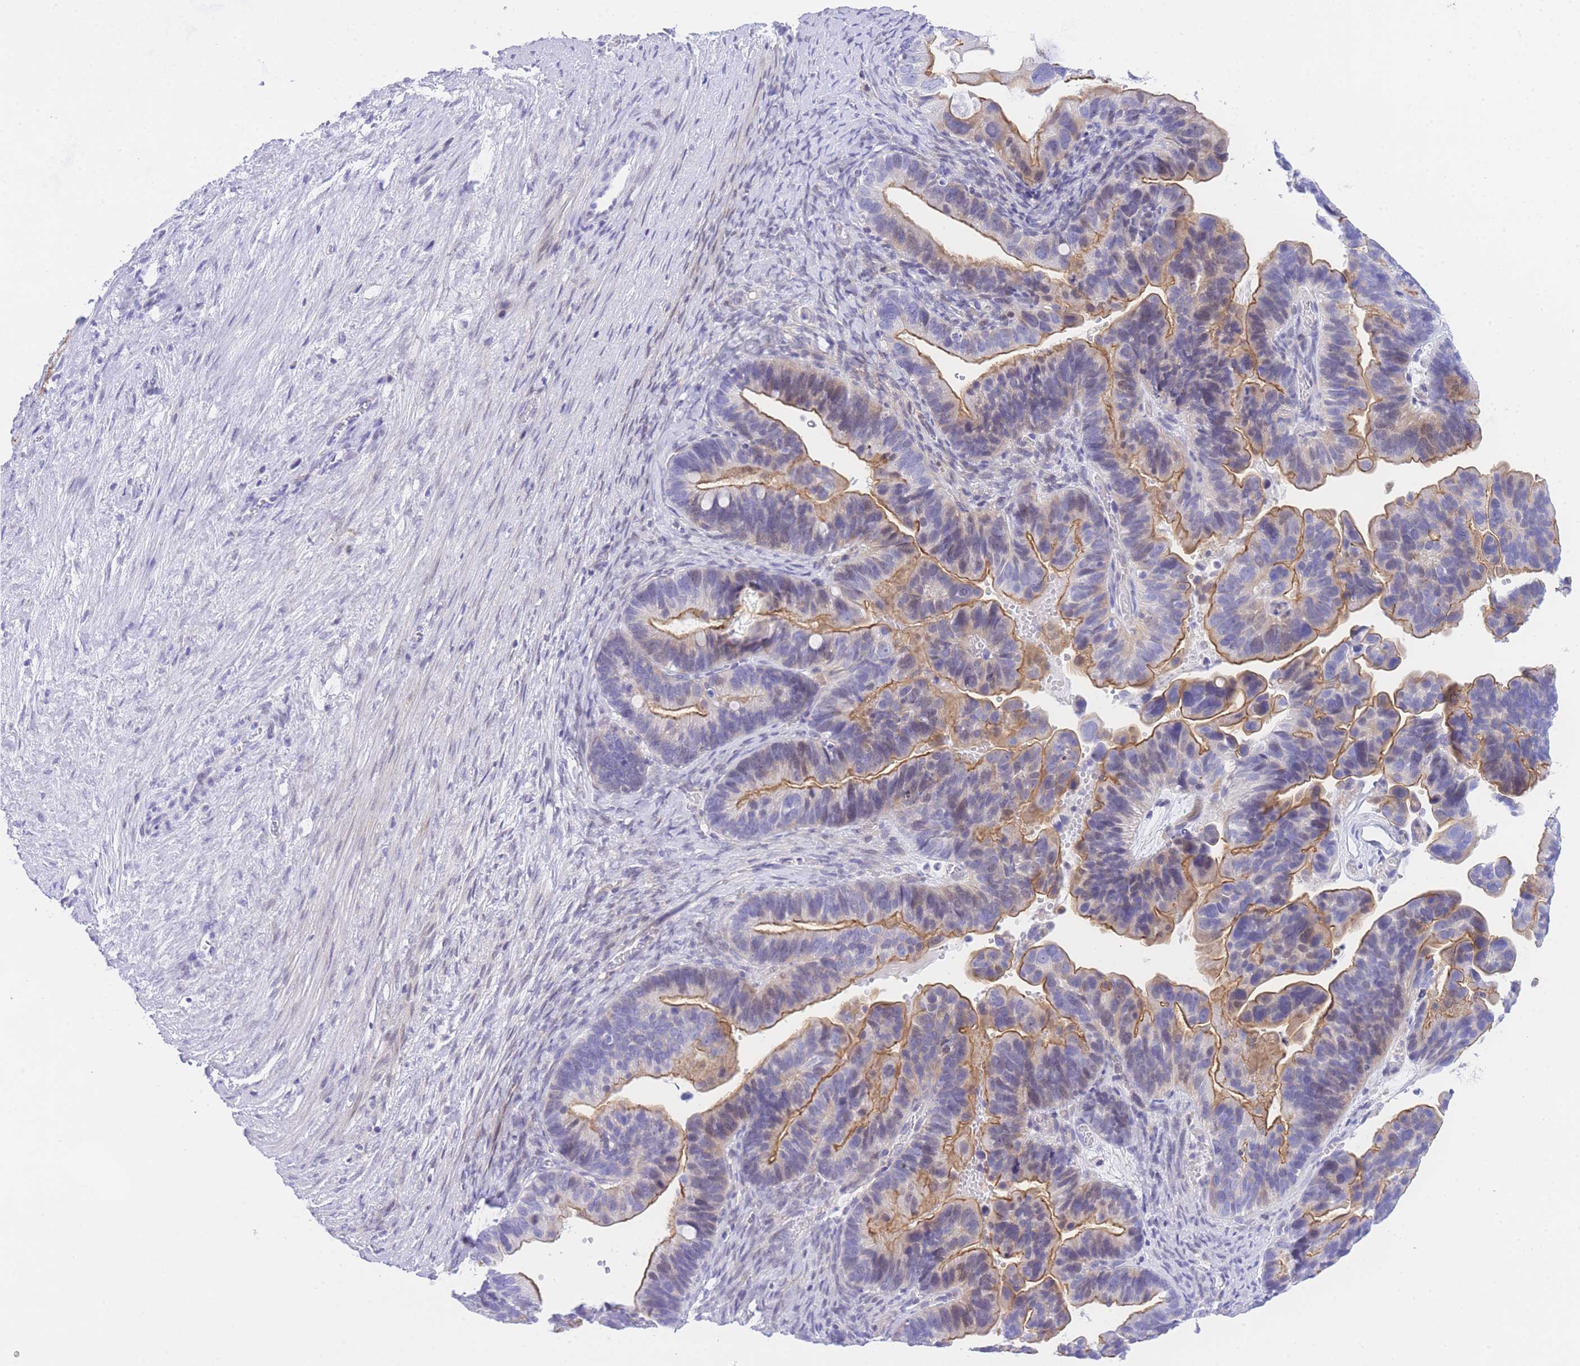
{"staining": {"intensity": "moderate", "quantity": "25%-75%", "location": "cytoplasmic/membranous"}, "tissue": "ovarian cancer", "cell_type": "Tumor cells", "image_type": "cancer", "snomed": [{"axis": "morphology", "description": "Cystadenocarcinoma, serous, NOS"}, {"axis": "topography", "description": "Ovary"}], "caption": "DAB (3,3'-diaminobenzidine) immunohistochemical staining of human serous cystadenocarcinoma (ovarian) demonstrates moderate cytoplasmic/membranous protein positivity in about 25%-75% of tumor cells.", "gene": "TIFAB", "patient": {"sex": "female", "age": 56}}